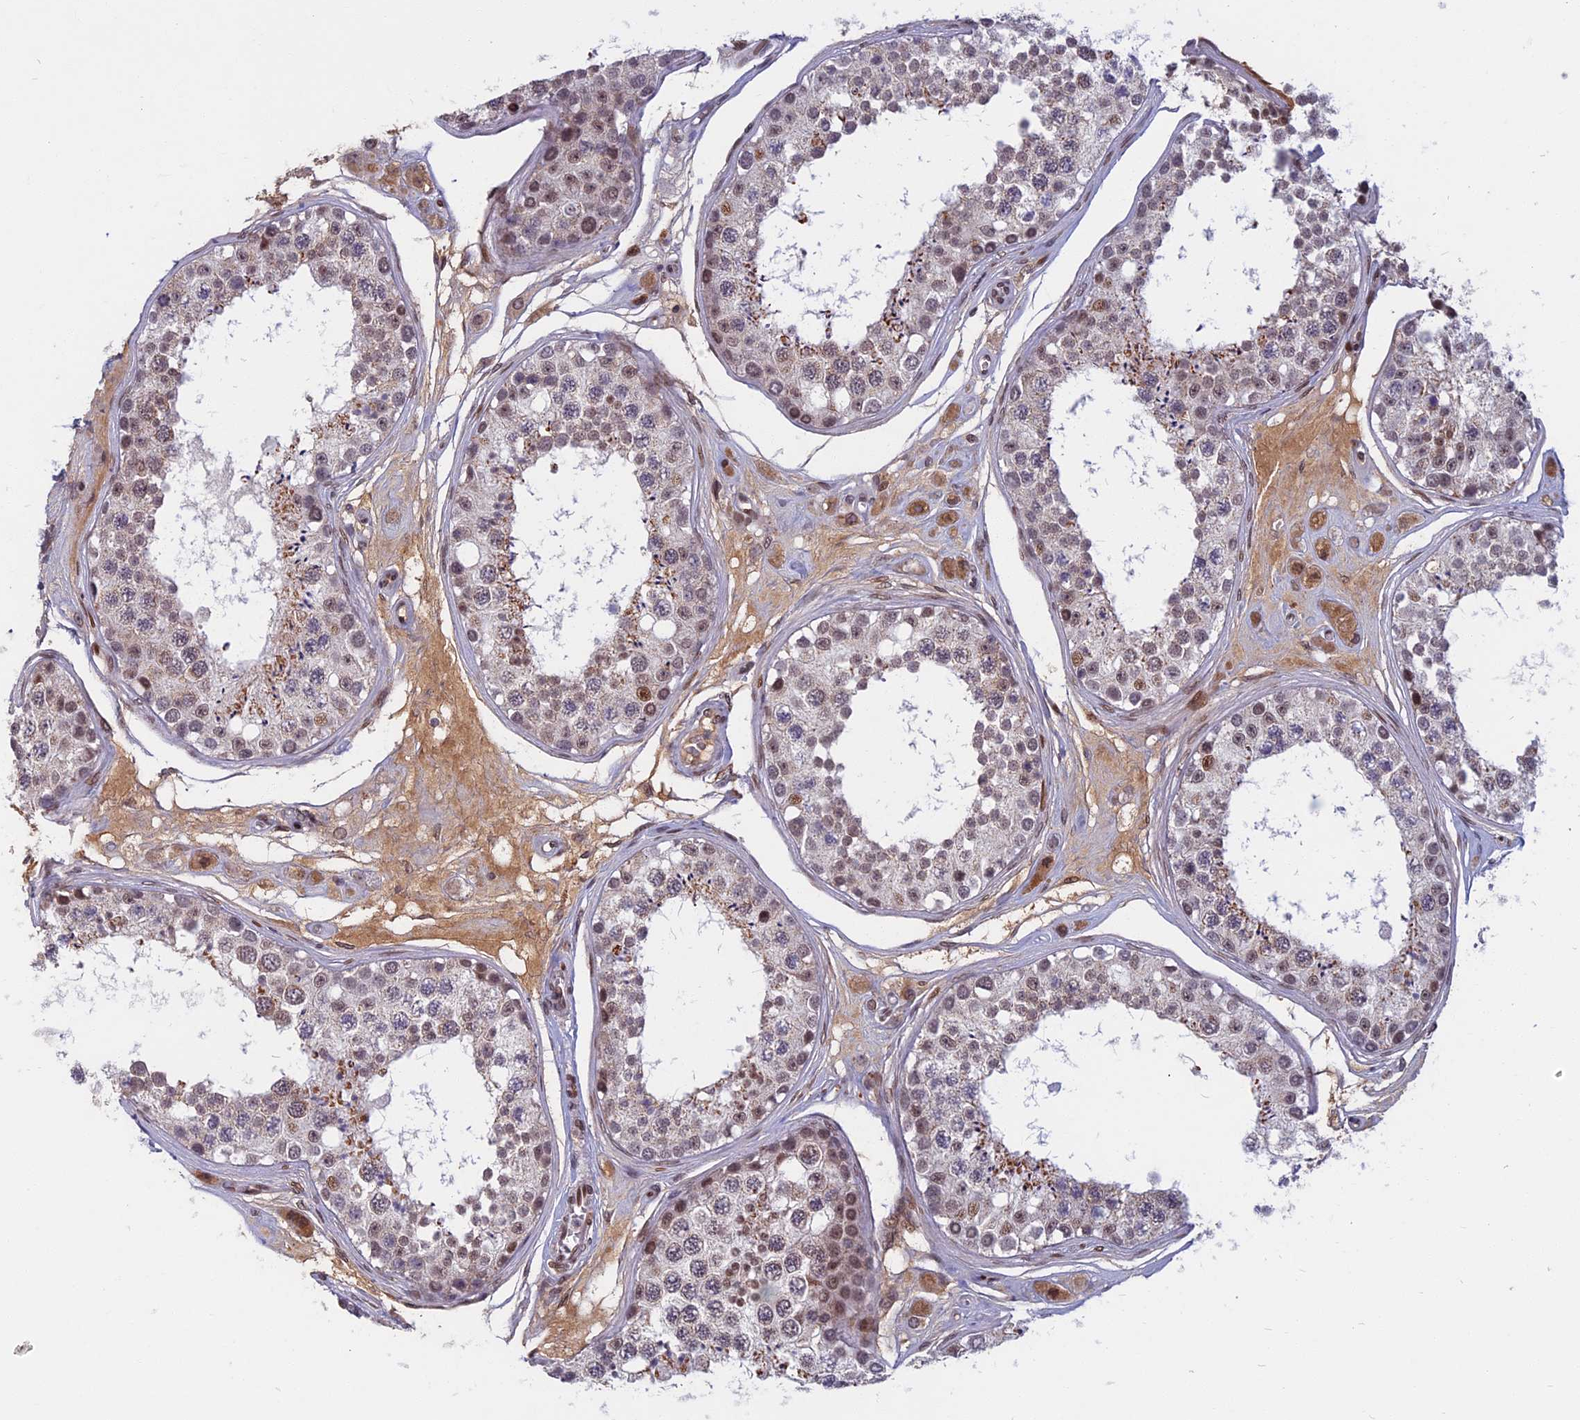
{"staining": {"intensity": "moderate", "quantity": "25%-75%", "location": "nuclear"}, "tissue": "testis", "cell_type": "Cells in seminiferous ducts", "image_type": "normal", "snomed": [{"axis": "morphology", "description": "Normal tissue, NOS"}, {"axis": "topography", "description": "Testis"}], "caption": "Immunohistochemical staining of unremarkable human testis demonstrates 25%-75% levels of moderate nuclear protein positivity in about 25%-75% of cells in seminiferous ducts. (DAB (3,3'-diaminobenzidine) IHC with brightfield microscopy, high magnification).", "gene": "CDC7", "patient": {"sex": "male", "age": 25}}